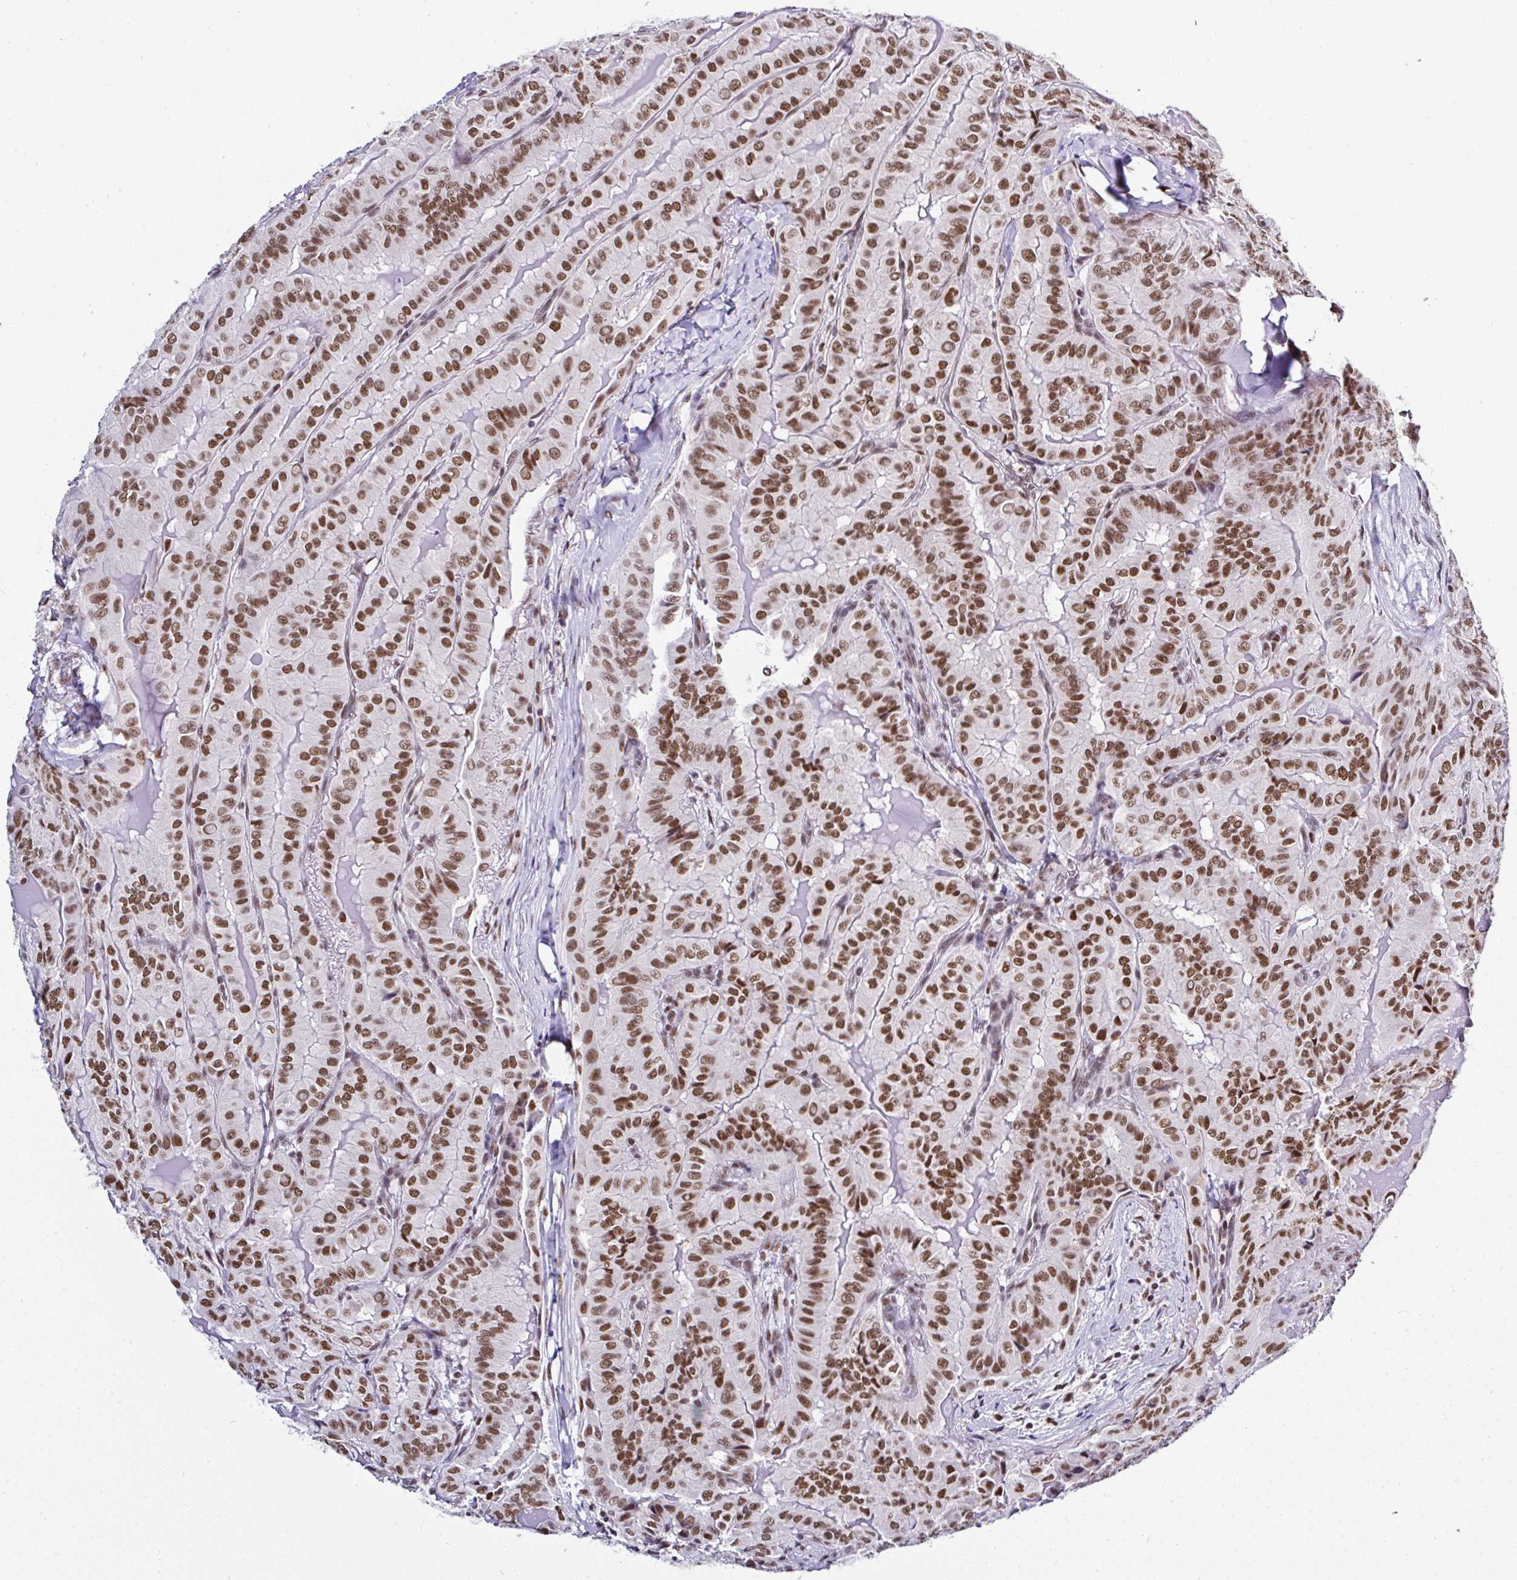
{"staining": {"intensity": "strong", "quantity": ">75%", "location": "nuclear"}, "tissue": "thyroid cancer", "cell_type": "Tumor cells", "image_type": "cancer", "snomed": [{"axis": "morphology", "description": "Papillary adenocarcinoma, NOS"}, {"axis": "topography", "description": "Thyroid gland"}], "caption": "About >75% of tumor cells in human papillary adenocarcinoma (thyroid) demonstrate strong nuclear protein positivity as visualized by brown immunohistochemical staining.", "gene": "DR1", "patient": {"sex": "female", "age": 68}}